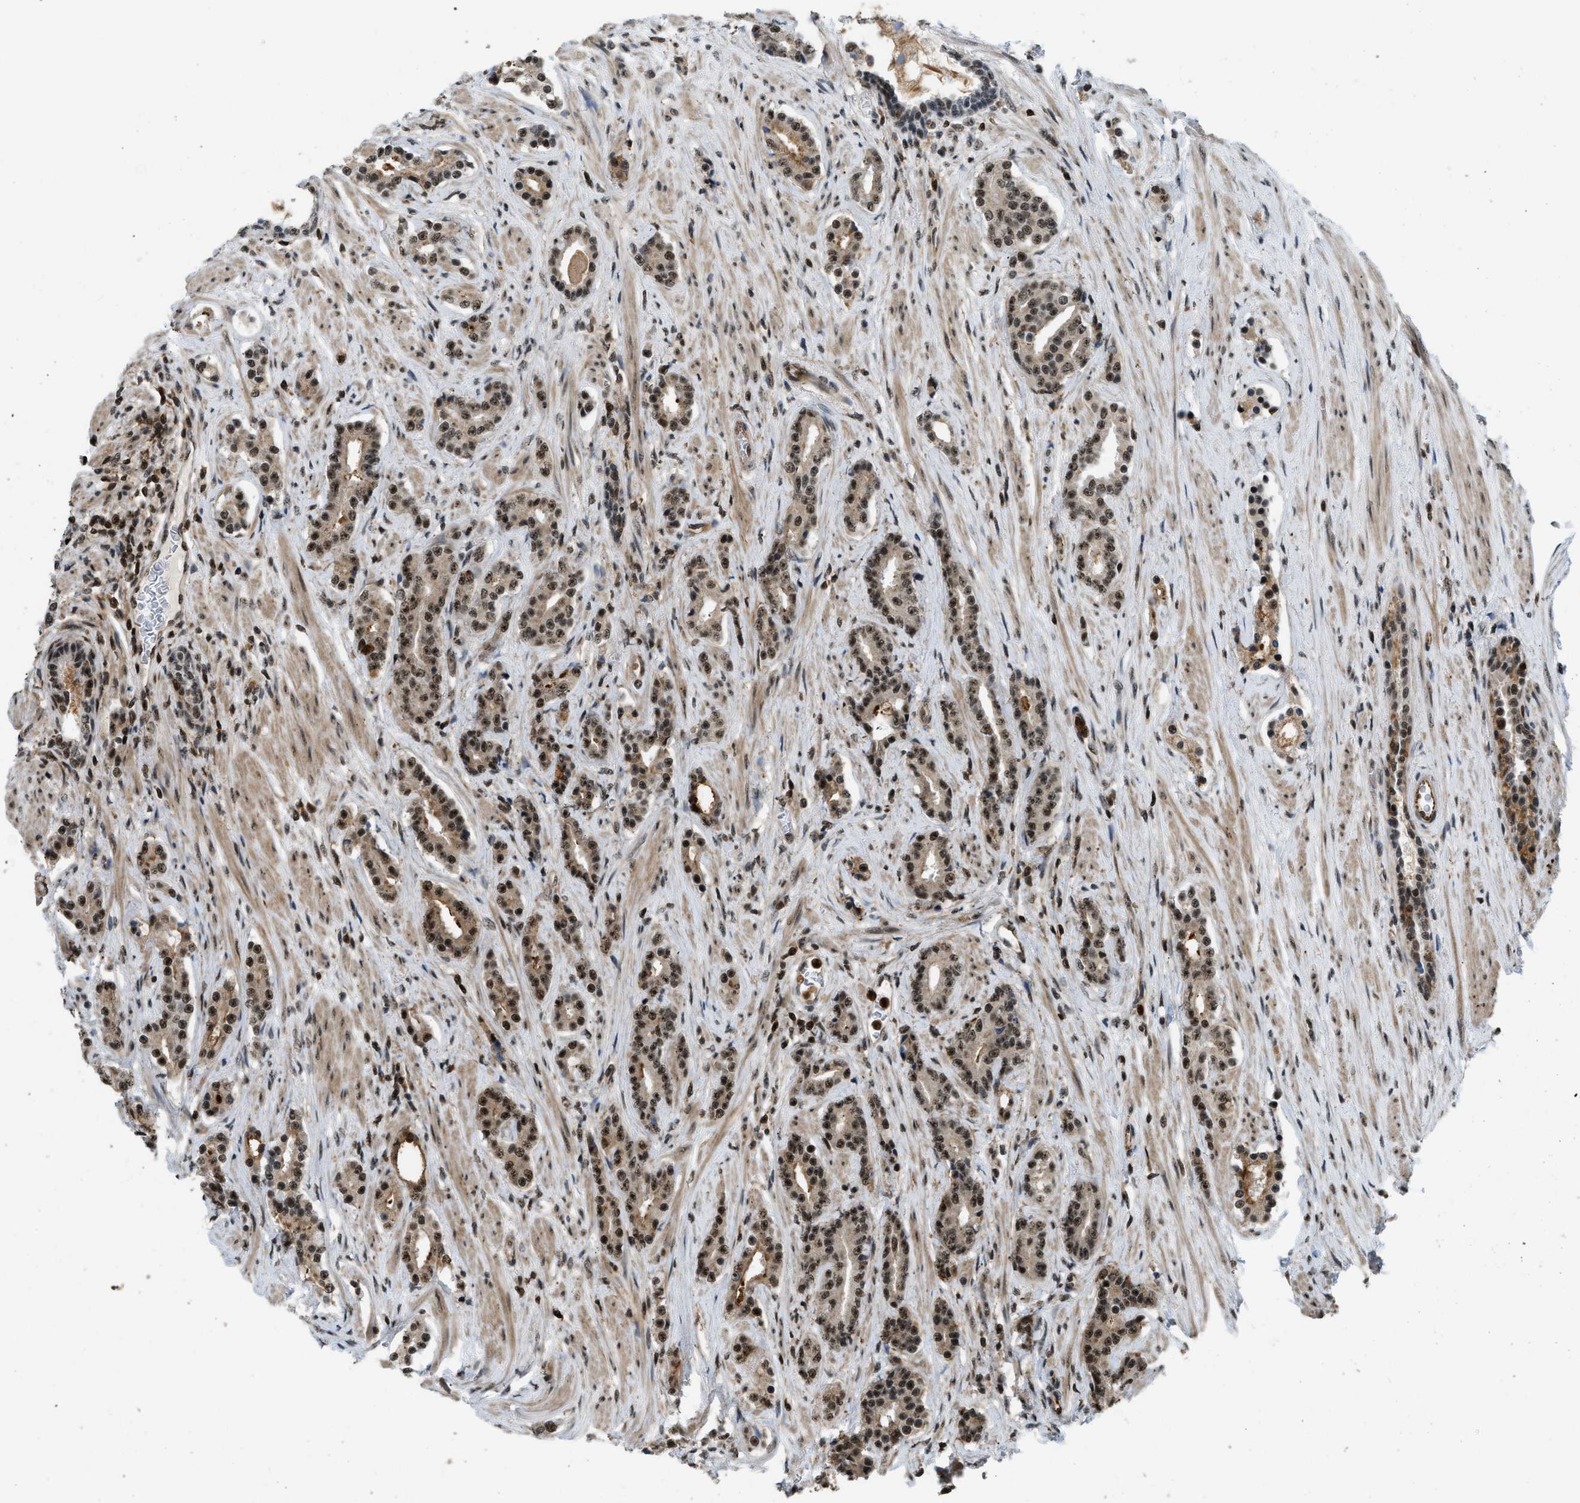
{"staining": {"intensity": "moderate", "quantity": ">75%", "location": "nuclear"}, "tissue": "prostate cancer", "cell_type": "Tumor cells", "image_type": "cancer", "snomed": [{"axis": "morphology", "description": "Adenocarcinoma, High grade"}, {"axis": "topography", "description": "Prostate"}], "caption": "Brown immunohistochemical staining in human prostate high-grade adenocarcinoma shows moderate nuclear staining in about >75% of tumor cells.", "gene": "E2F1", "patient": {"sex": "male", "age": 71}}